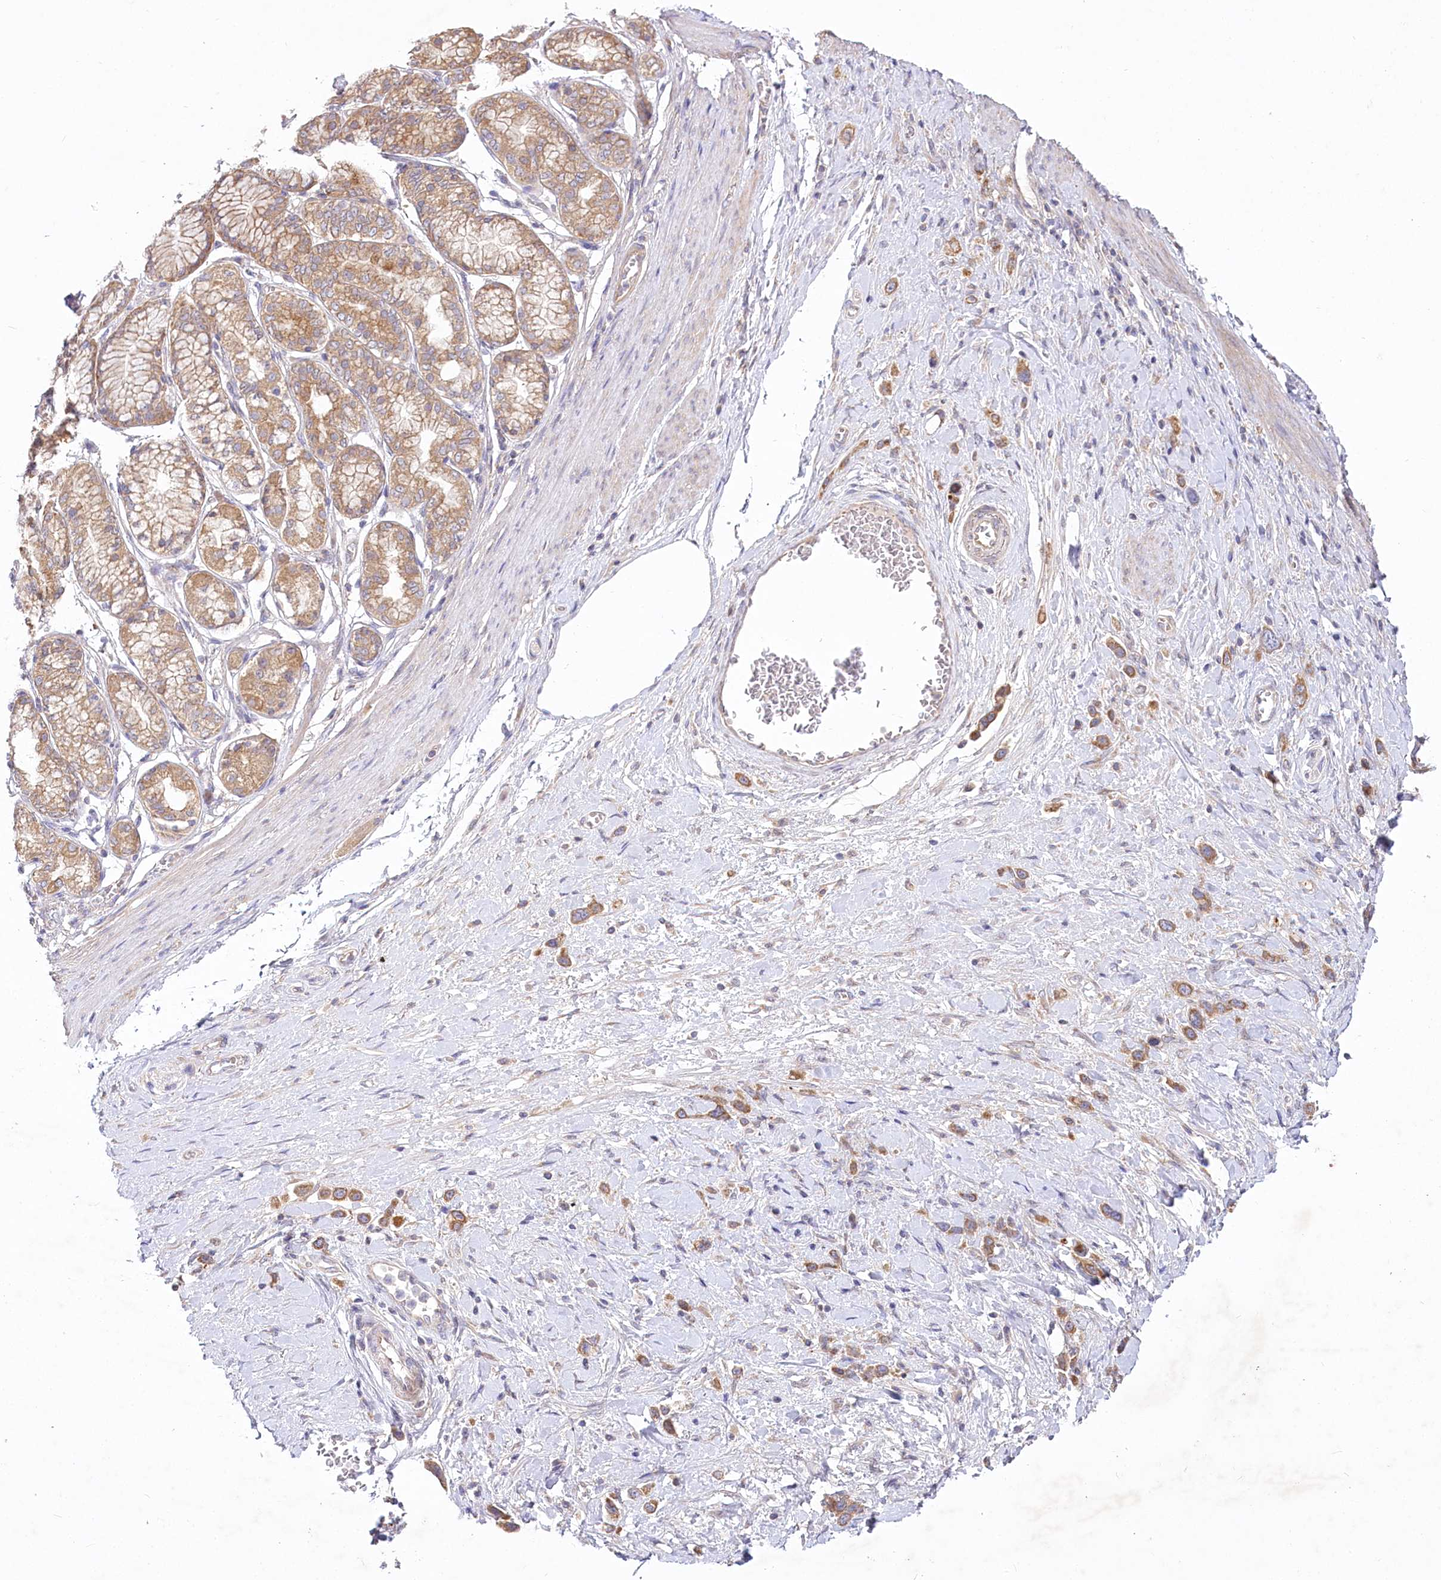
{"staining": {"intensity": "moderate", "quantity": ">75%", "location": "cytoplasmic/membranous"}, "tissue": "stomach cancer", "cell_type": "Tumor cells", "image_type": "cancer", "snomed": [{"axis": "morphology", "description": "Adenocarcinoma, NOS"}, {"axis": "topography", "description": "Stomach"}], "caption": "Protein staining displays moderate cytoplasmic/membranous staining in approximately >75% of tumor cells in stomach adenocarcinoma.", "gene": "PYROXD1", "patient": {"sex": "female", "age": 65}}